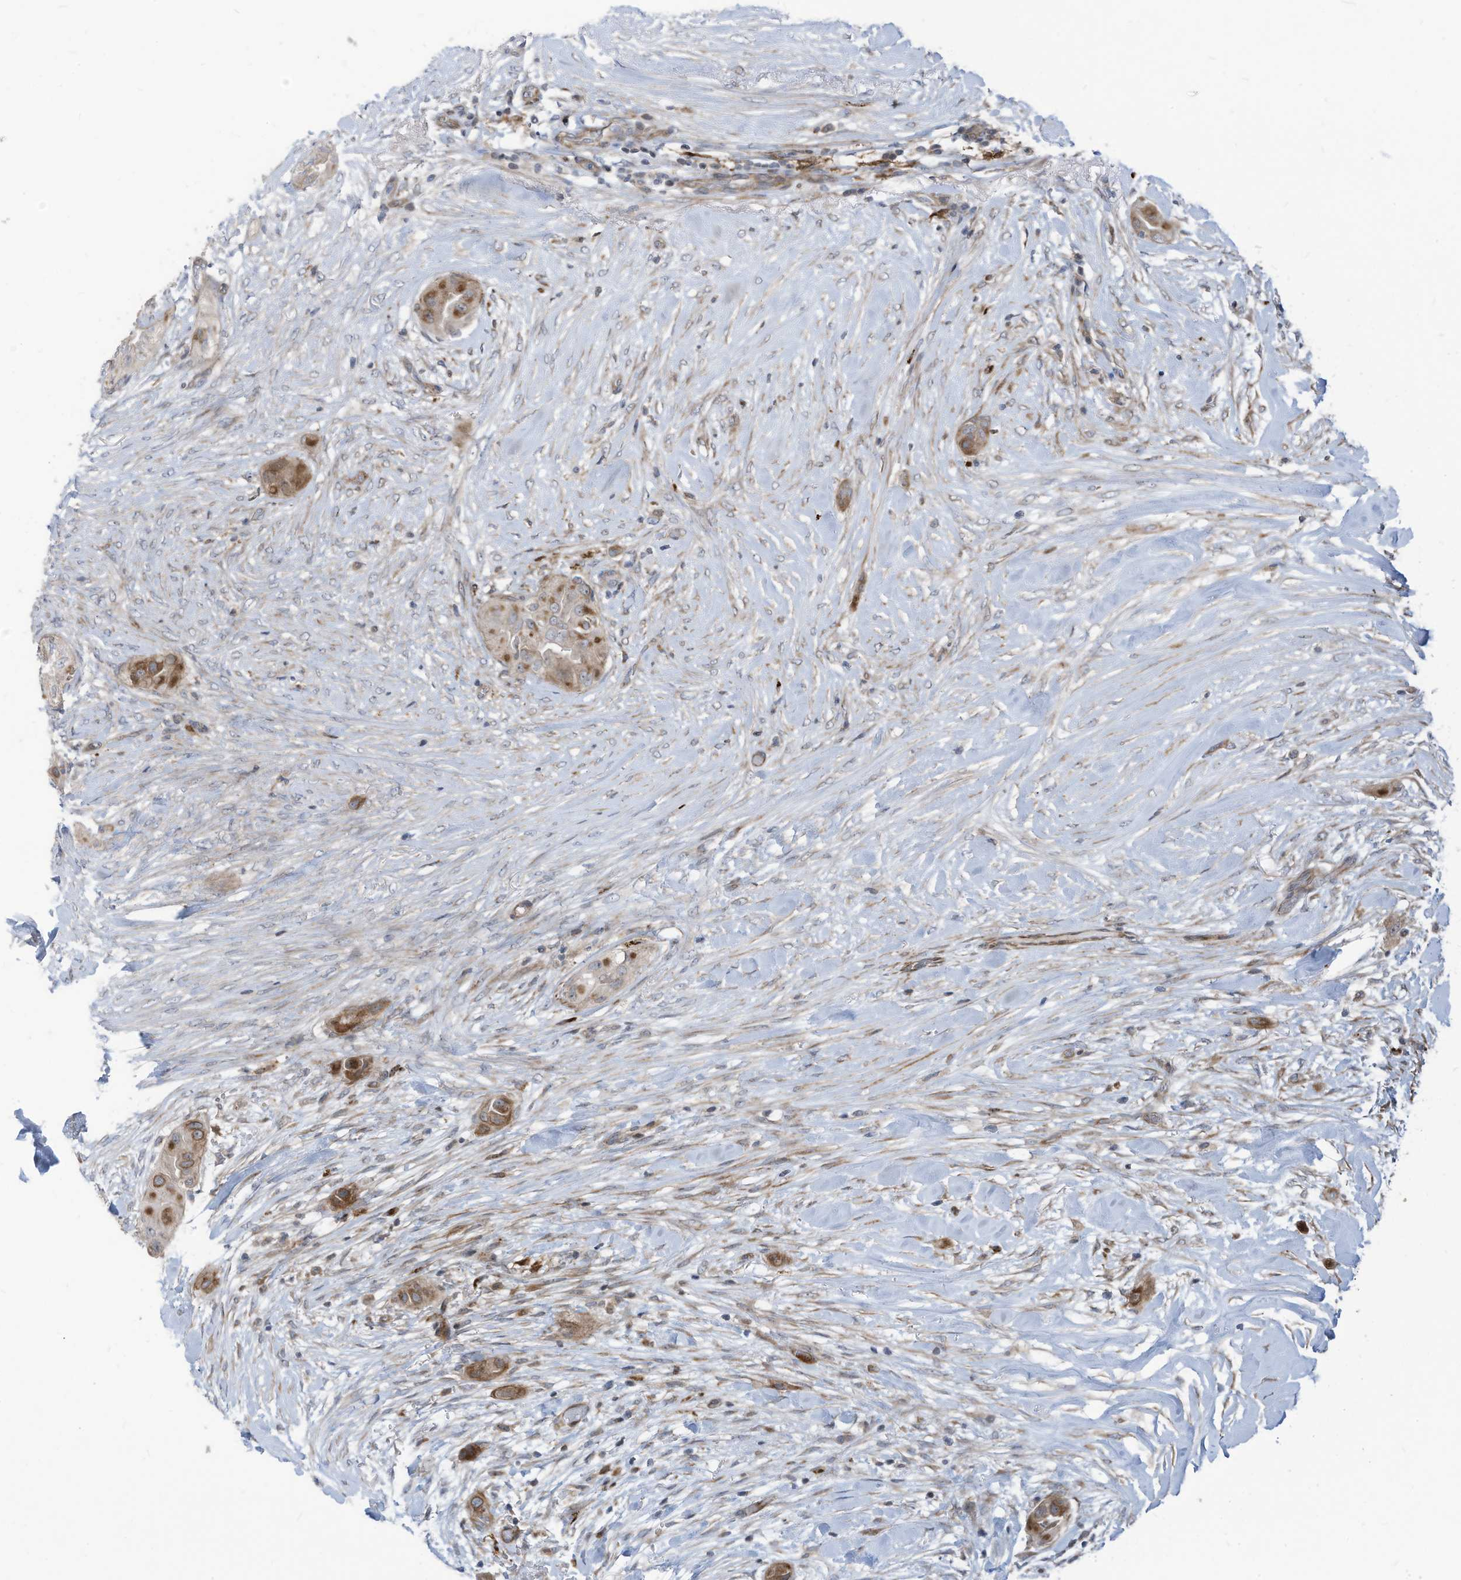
{"staining": {"intensity": "moderate", "quantity": ">75%", "location": "cytoplasmic/membranous"}, "tissue": "thyroid cancer", "cell_type": "Tumor cells", "image_type": "cancer", "snomed": [{"axis": "morphology", "description": "Papillary adenocarcinoma, NOS"}, {"axis": "topography", "description": "Thyroid gland"}], "caption": "Tumor cells display medium levels of moderate cytoplasmic/membranous expression in about >75% of cells in papillary adenocarcinoma (thyroid).", "gene": "GPATCH3", "patient": {"sex": "female", "age": 59}}